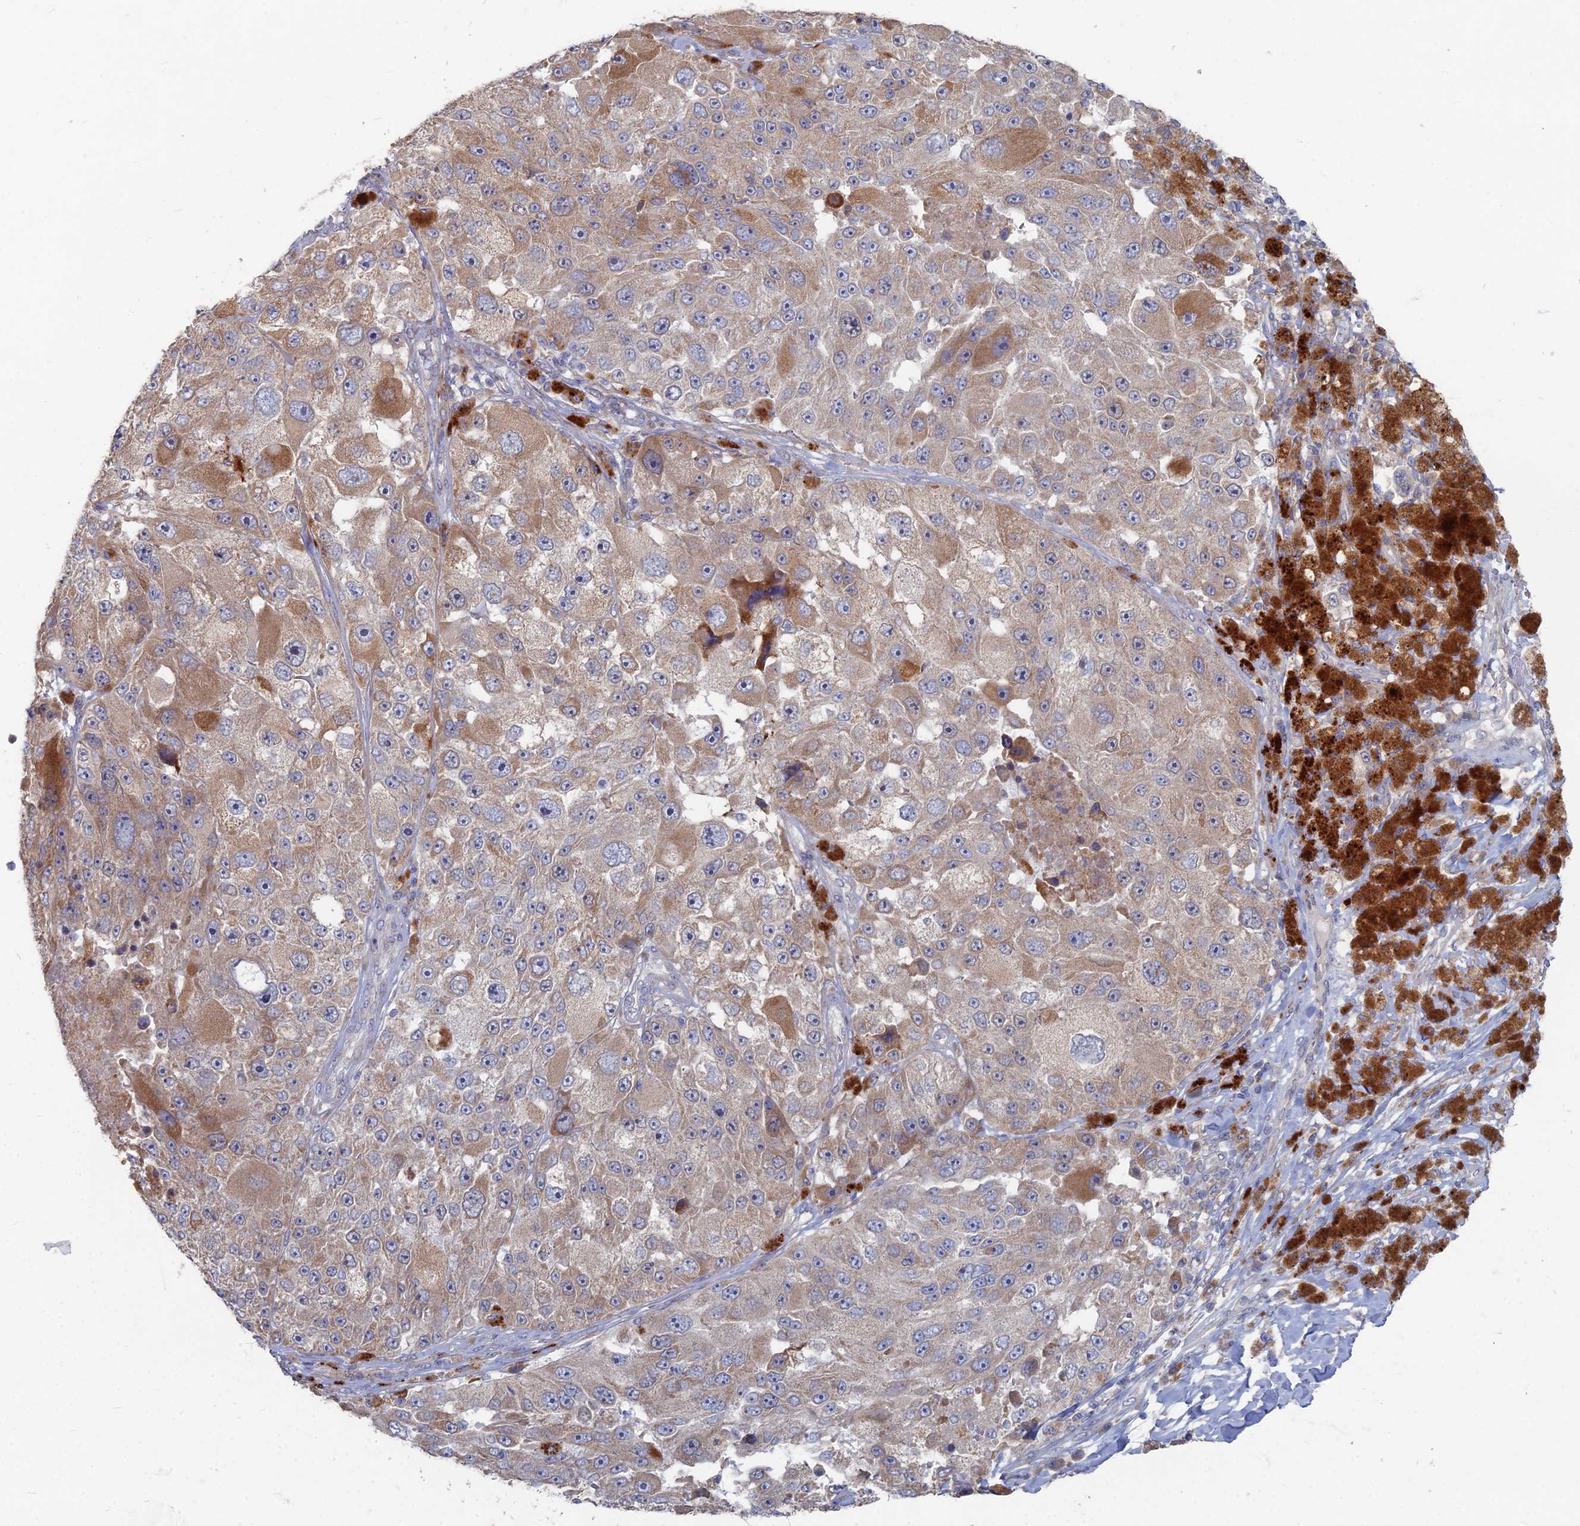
{"staining": {"intensity": "moderate", "quantity": "25%-75%", "location": "cytoplasmic/membranous"}, "tissue": "melanoma", "cell_type": "Tumor cells", "image_type": "cancer", "snomed": [{"axis": "morphology", "description": "Malignant melanoma, Metastatic site"}, {"axis": "topography", "description": "Lymph node"}], "caption": "This is a micrograph of IHC staining of malignant melanoma (metastatic site), which shows moderate staining in the cytoplasmic/membranous of tumor cells.", "gene": "TMEM128", "patient": {"sex": "male", "age": 62}}